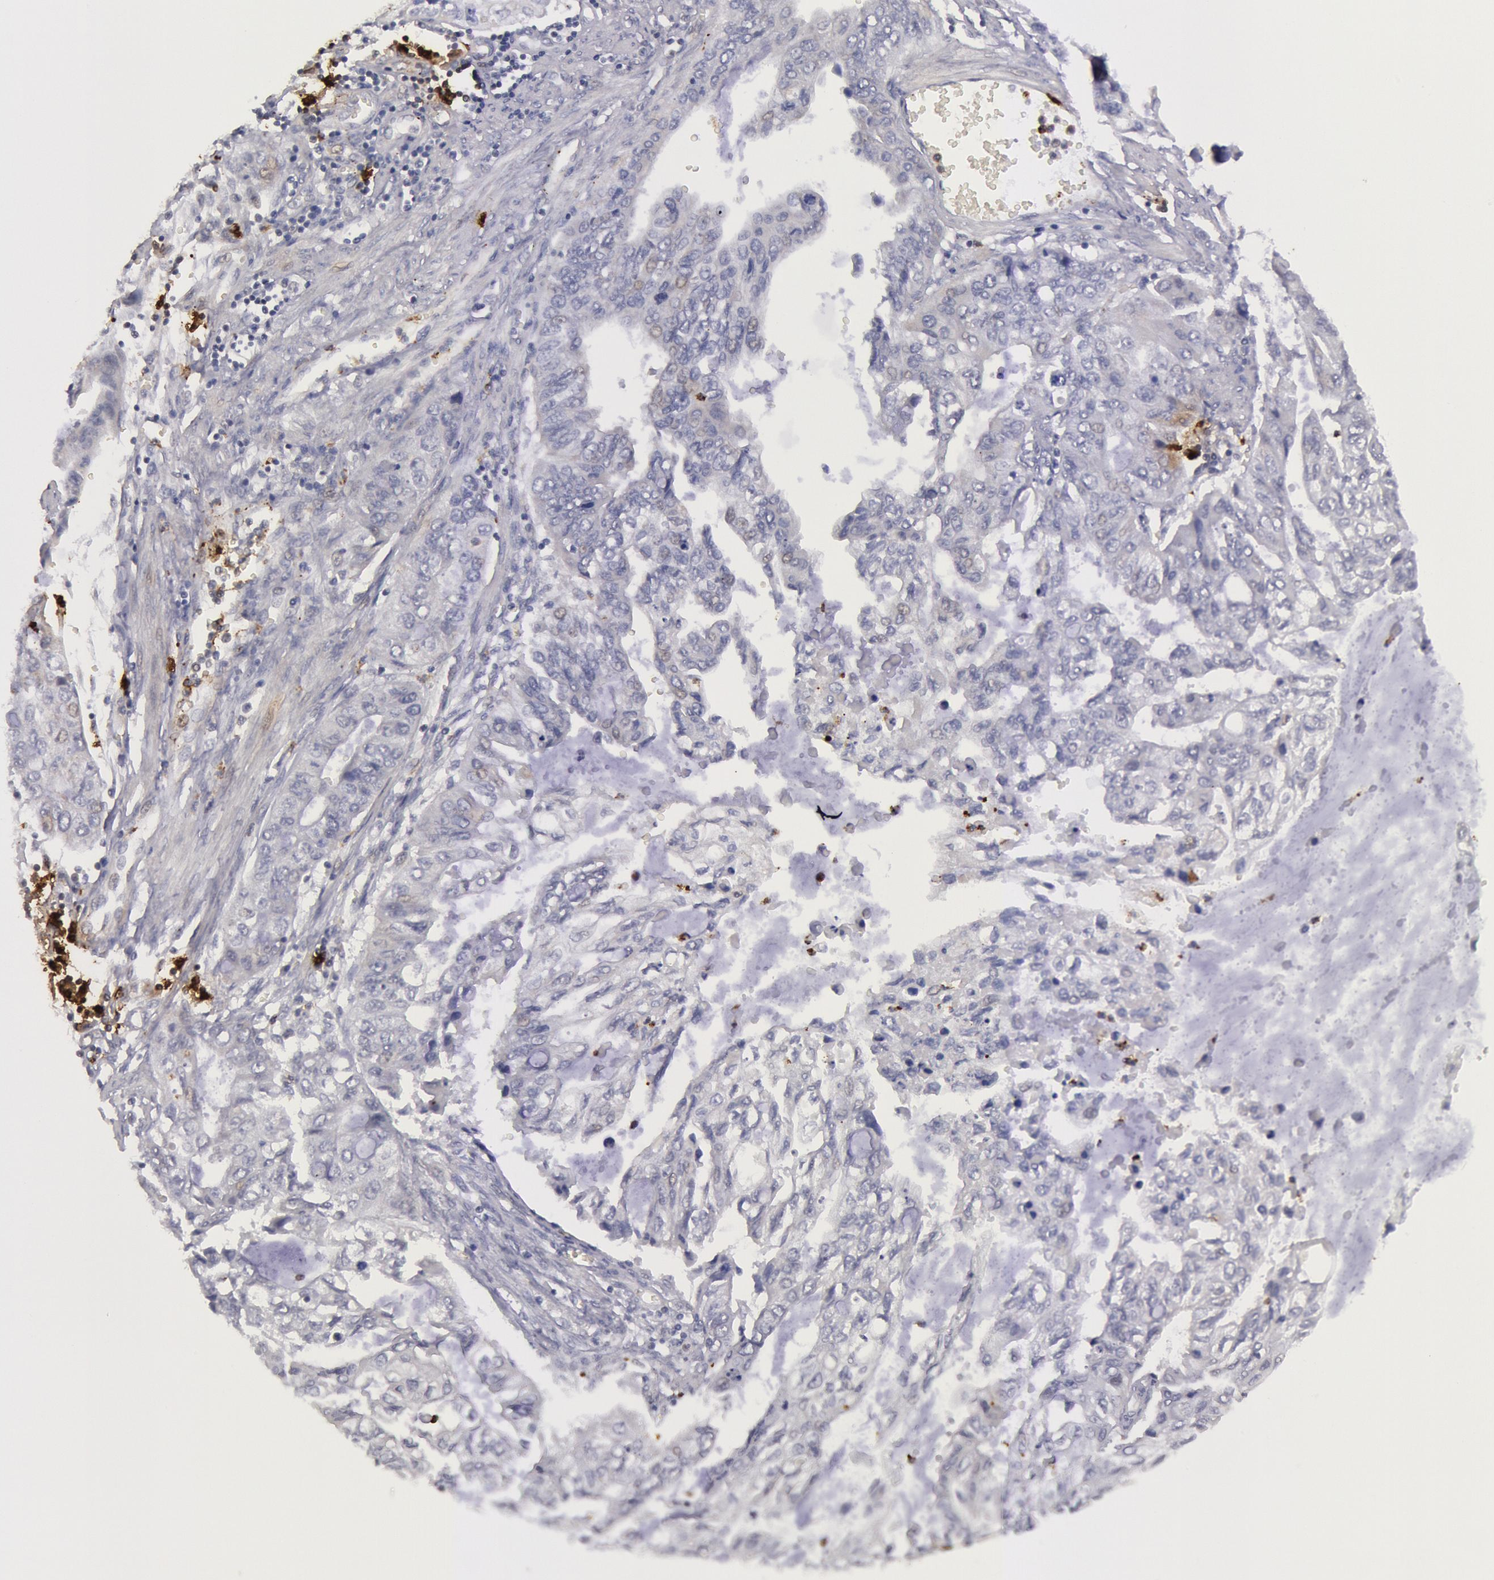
{"staining": {"intensity": "negative", "quantity": "none", "location": "none"}, "tissue": "stomach cancer", "cell_type": "Tumor cells", "image_type": "cancer", "snomed": [{"axis": "morphology", "description": "Adenocarcinoma, NOS"}, {"axis": "topography", "description": "Stomach, upper"}], "caption": "IHC image of neoplastic tissue: human stomach adenocarcinoma stained with DAB (3,3'-diaminobenzidine) reveals no significant protein positivity in tumor cells.", "gene": "KDM6A", "patient": {"sex": "female", "age": 52}}